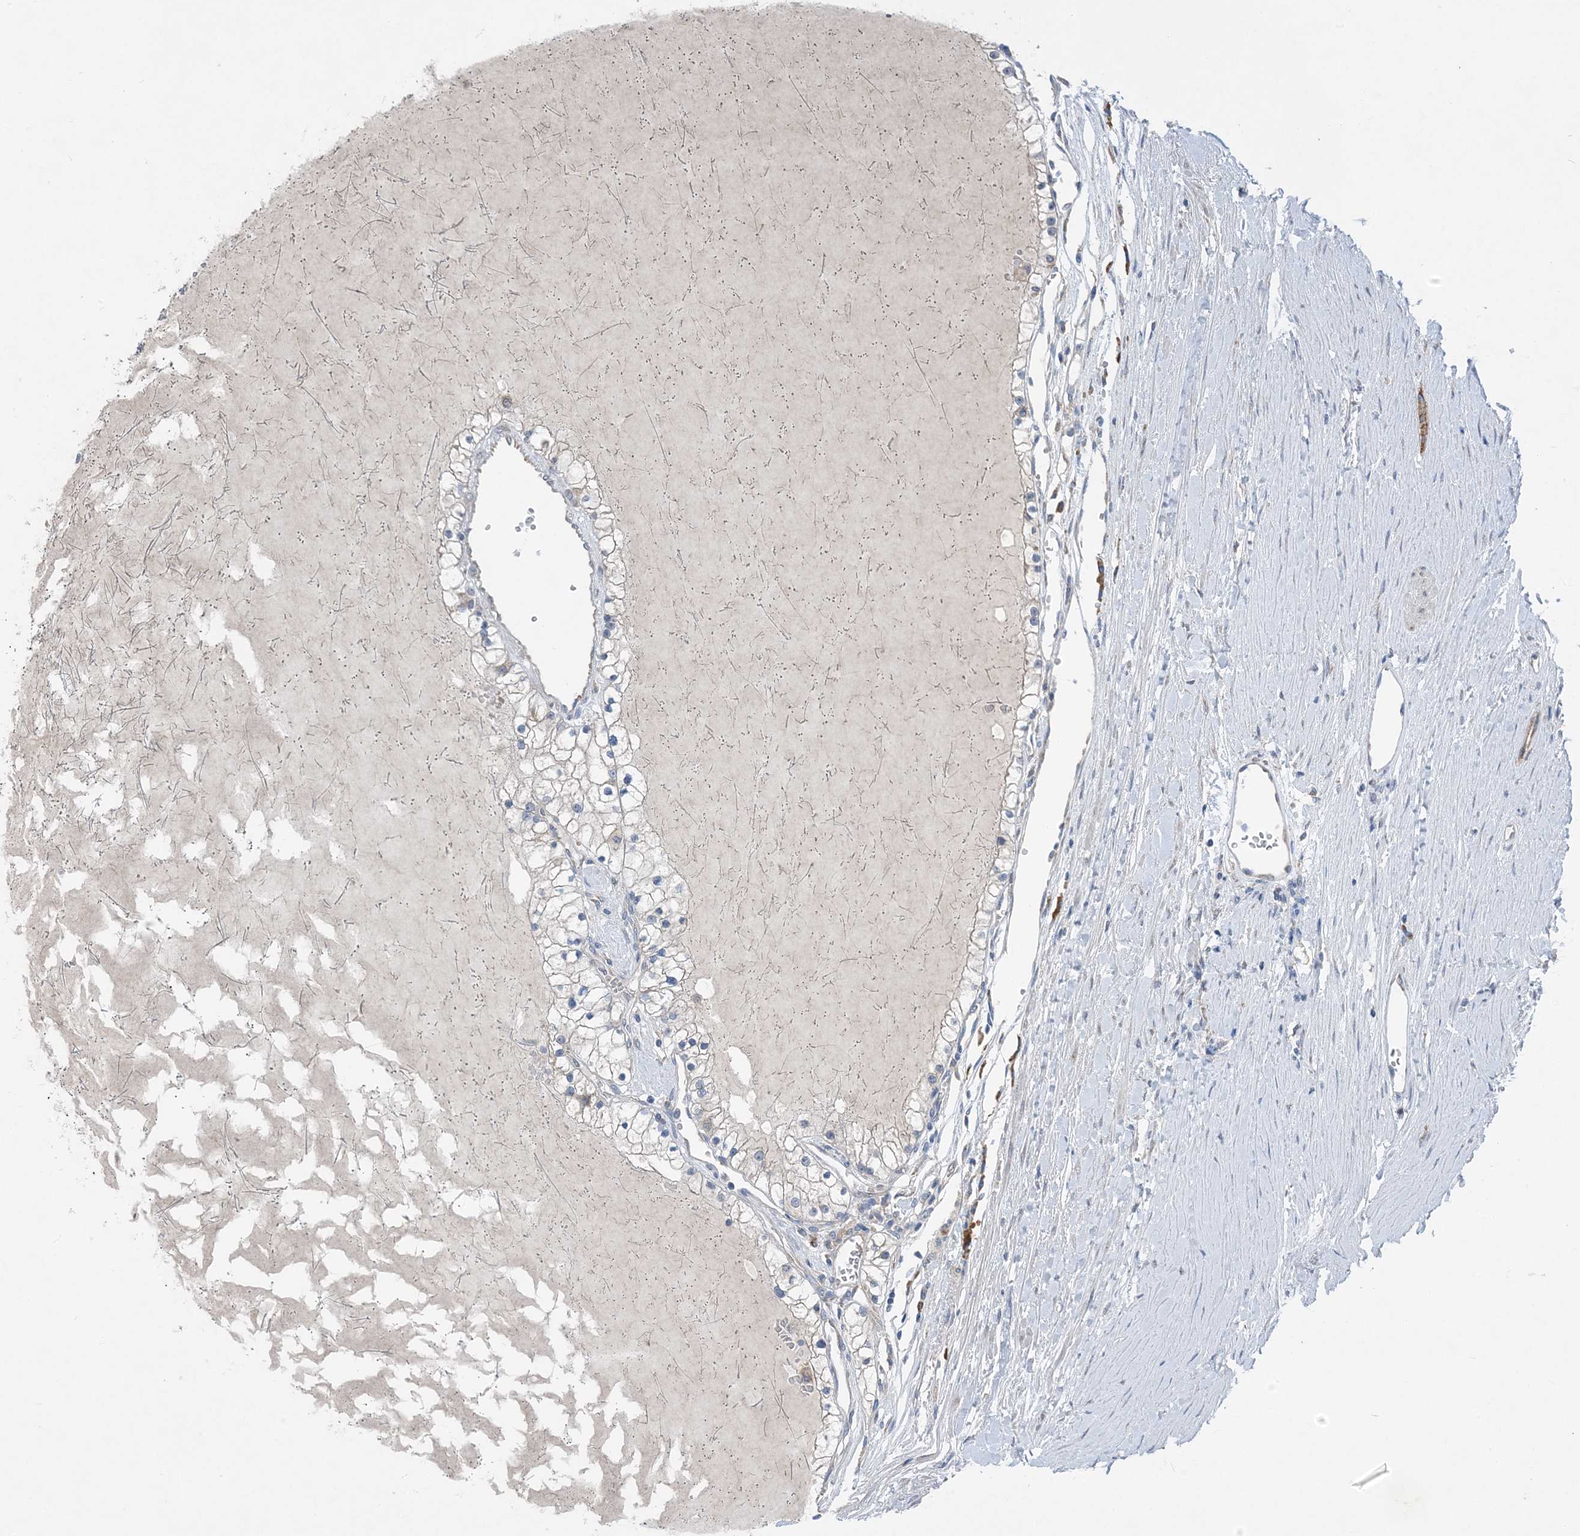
{"staining": {"intensity": "negative", "quantity": "none", "location": "none"}, "tissue": "renal cancer", "cell_type": "Tumor cells", "image_type": "cancer", "snomed": [{"axis": "morphology", "description": "Normal tissue, NOS"}, {"axis": "morphology", "description": "Adenocarcinoma, NOS"}, {"axis": "topography", "description": "Kidney"}], "caption": "An IHC histopathology image of renal adenocarcinoma is shown. There is no staining in tumor cells of renal adenocarcinoma.", "gene": "DHX30", "patient": {"sex": "male", "age": 68}}